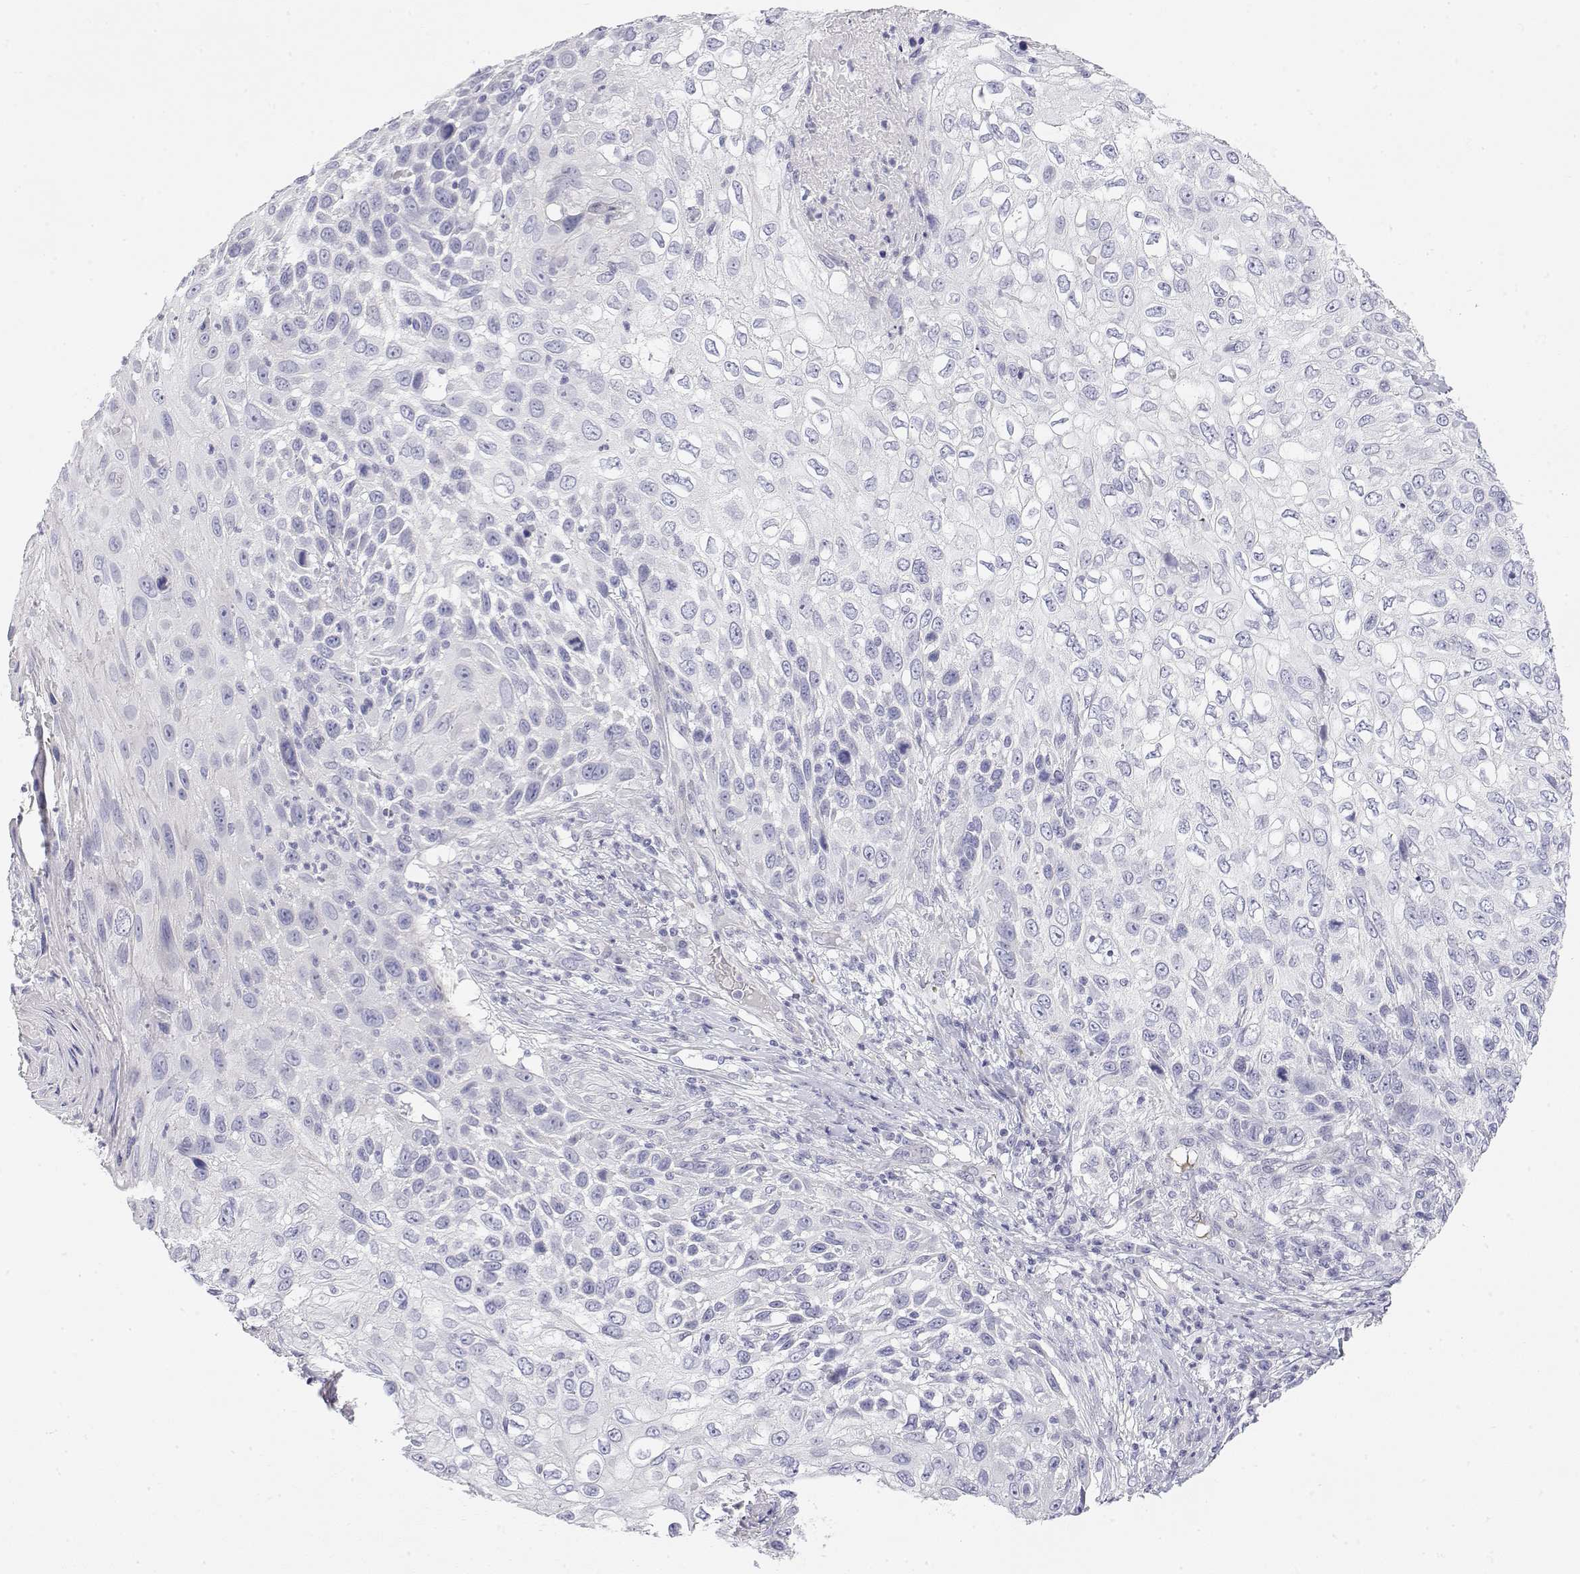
{"staining": {"intensity": "negative", "quantity": "none", "location": "none"}, "tissue": "skin cancer", "cell_type": "Tumor cells", "image_type": "cancer", "snomed": [{"axis": "morphology", "description": "Squamous cell carcinoma, NOS"}, {"axis": "topography", "description": "Skin"}], "caption": "This is a micrograph of IHC staining of squamous cell carcinoma (skin), which shows no positivity in tumor cells. Nuclei are stained in blue.", "gene": "MISP", "patient": {"sex": "male", "age": 92}}